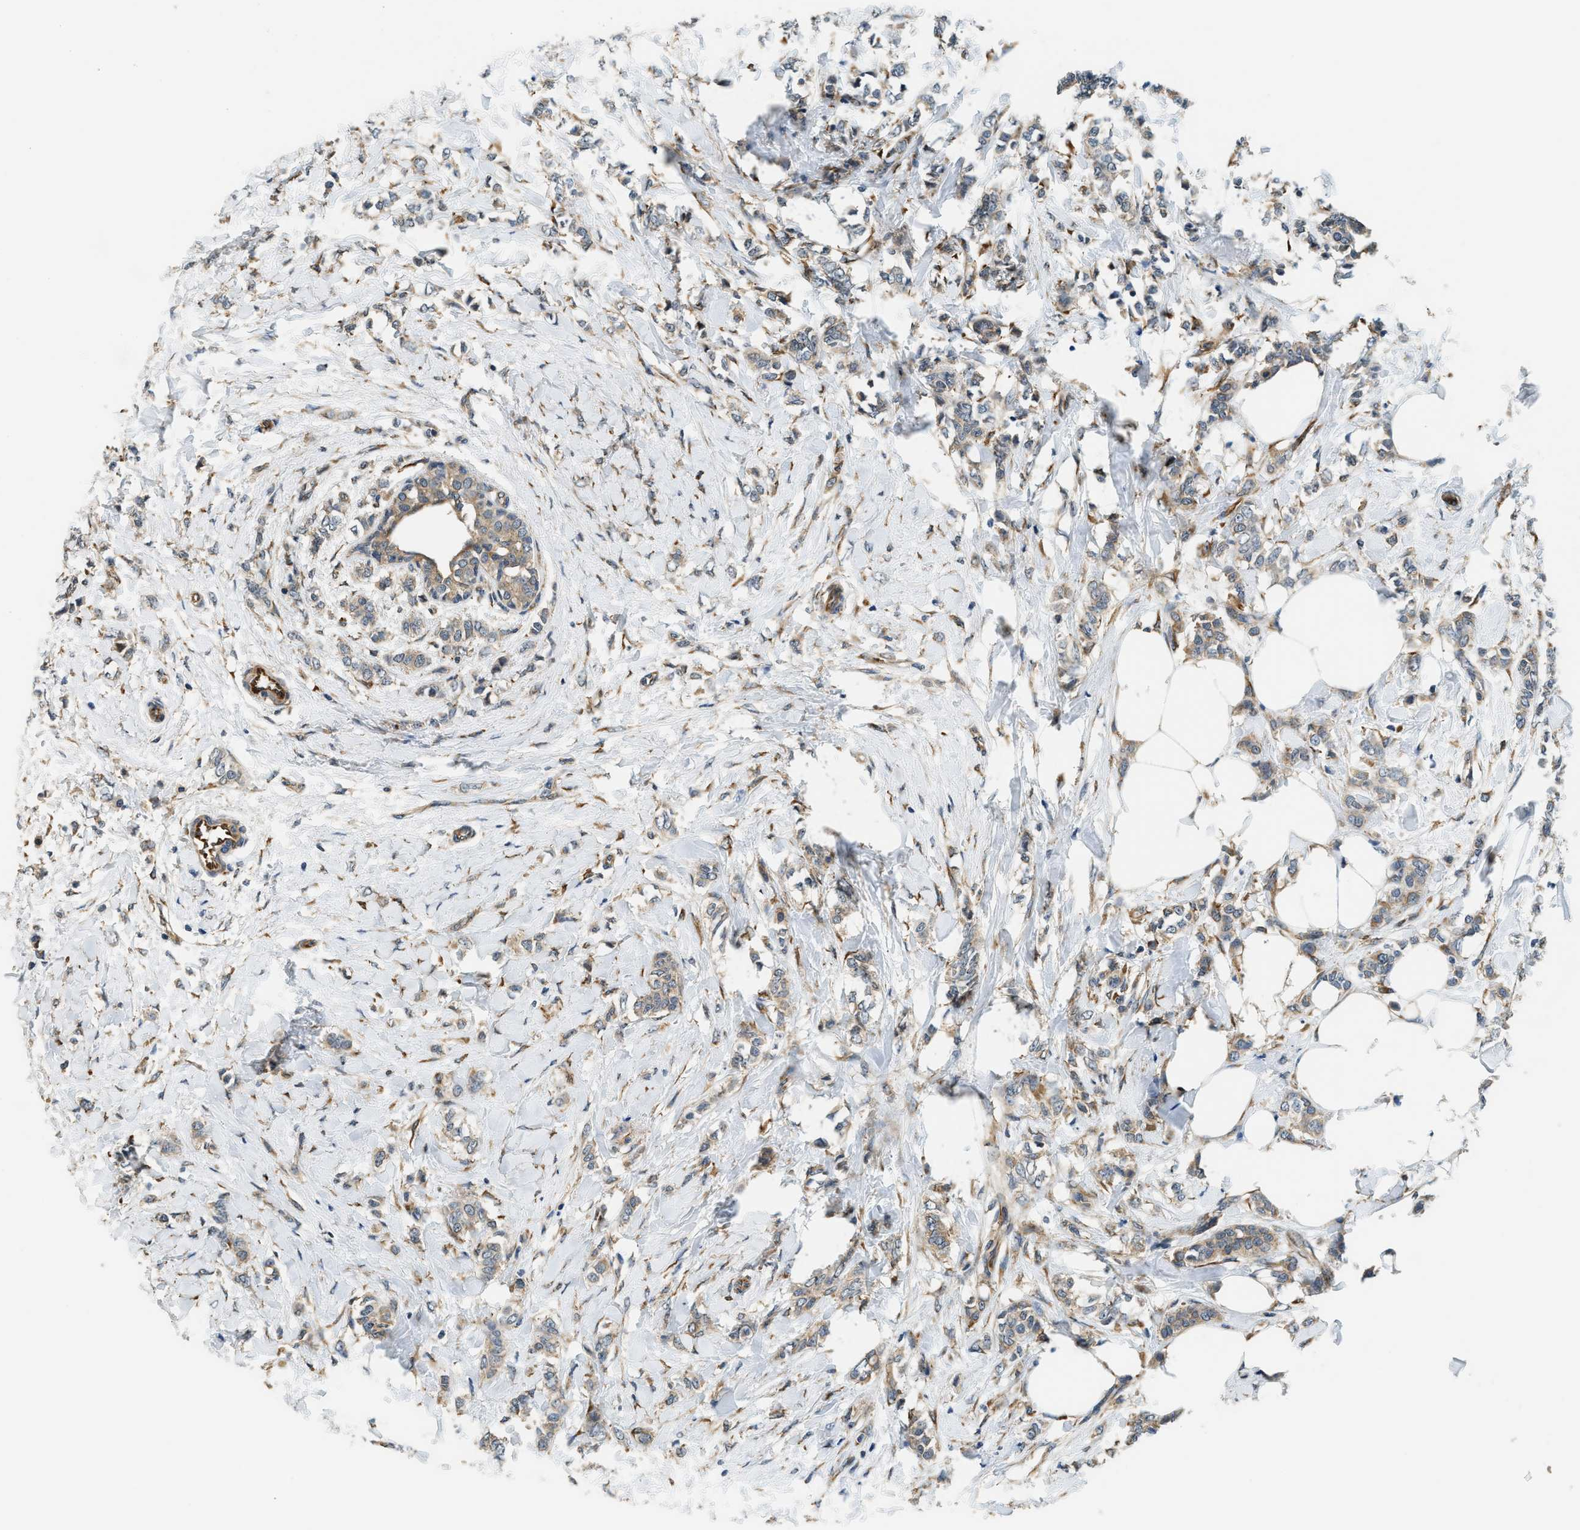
{"staining": {"intensity": "moderate", "quantity": ">75%", "location": "cytoplasmic/membranous"}, "tissue": "breast cancer", "cell_type": "Tumor cells", "image_type": "cancer", "snomed": [{"axis": "morphology", "description": "Lobular carcinoma, in situ"}, {"axis": "morphology", "description": "Lobular carcinoma"}, {"axis": "topography", "description": "Breast"}], "caption": "Lobular carcinoma (breast) stained for a protein (brown) reveals moderate cytoplasmic/membranous positive staining in about >75% of tumor cells.", "gene": "ALOX12", "patient": {"sex": "female", "age": 41}}